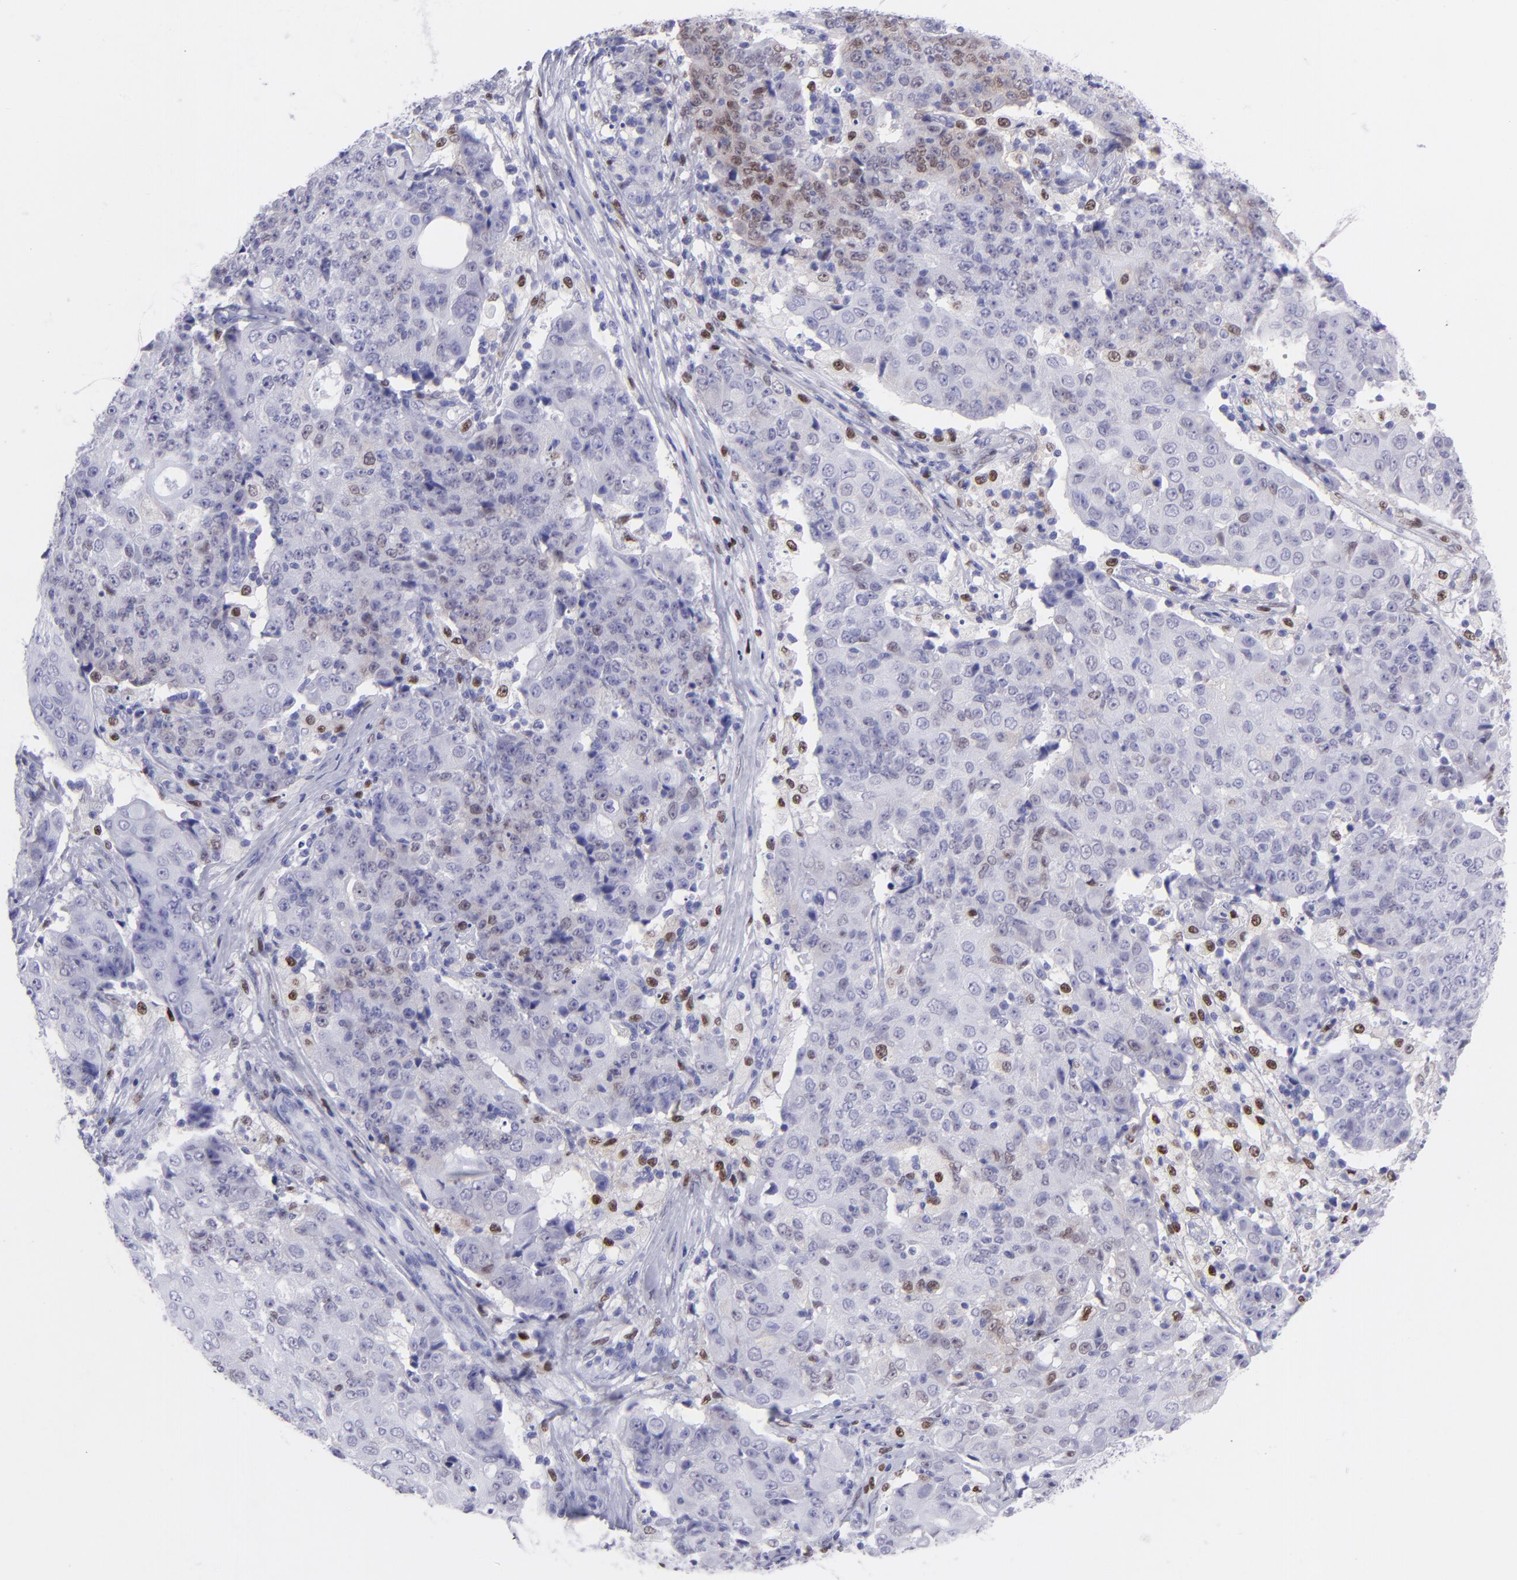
{"staining": {"intensity": "weak", "quantity": "25%-75%", "location": "cytoplasmic/membranous,nuclear"}, "tissue": "ovarian cancer", "cell_type": "Tumor cells", "image_type": "cancer", "snomed": [{"axis": "morphology", "description": "Carcinoma, endometroid"}, {"axis": "topography", "description": "Ovary"}], "caption": "Human endometroid carcinoma (ovarian) stained with a brown dye reveals weak cytoplasmic/membranous and nuclear positive staining in about 25%-75% of tumor cells.", "gene": "MITF", "patient": {"sex": "female", "age": 42}}